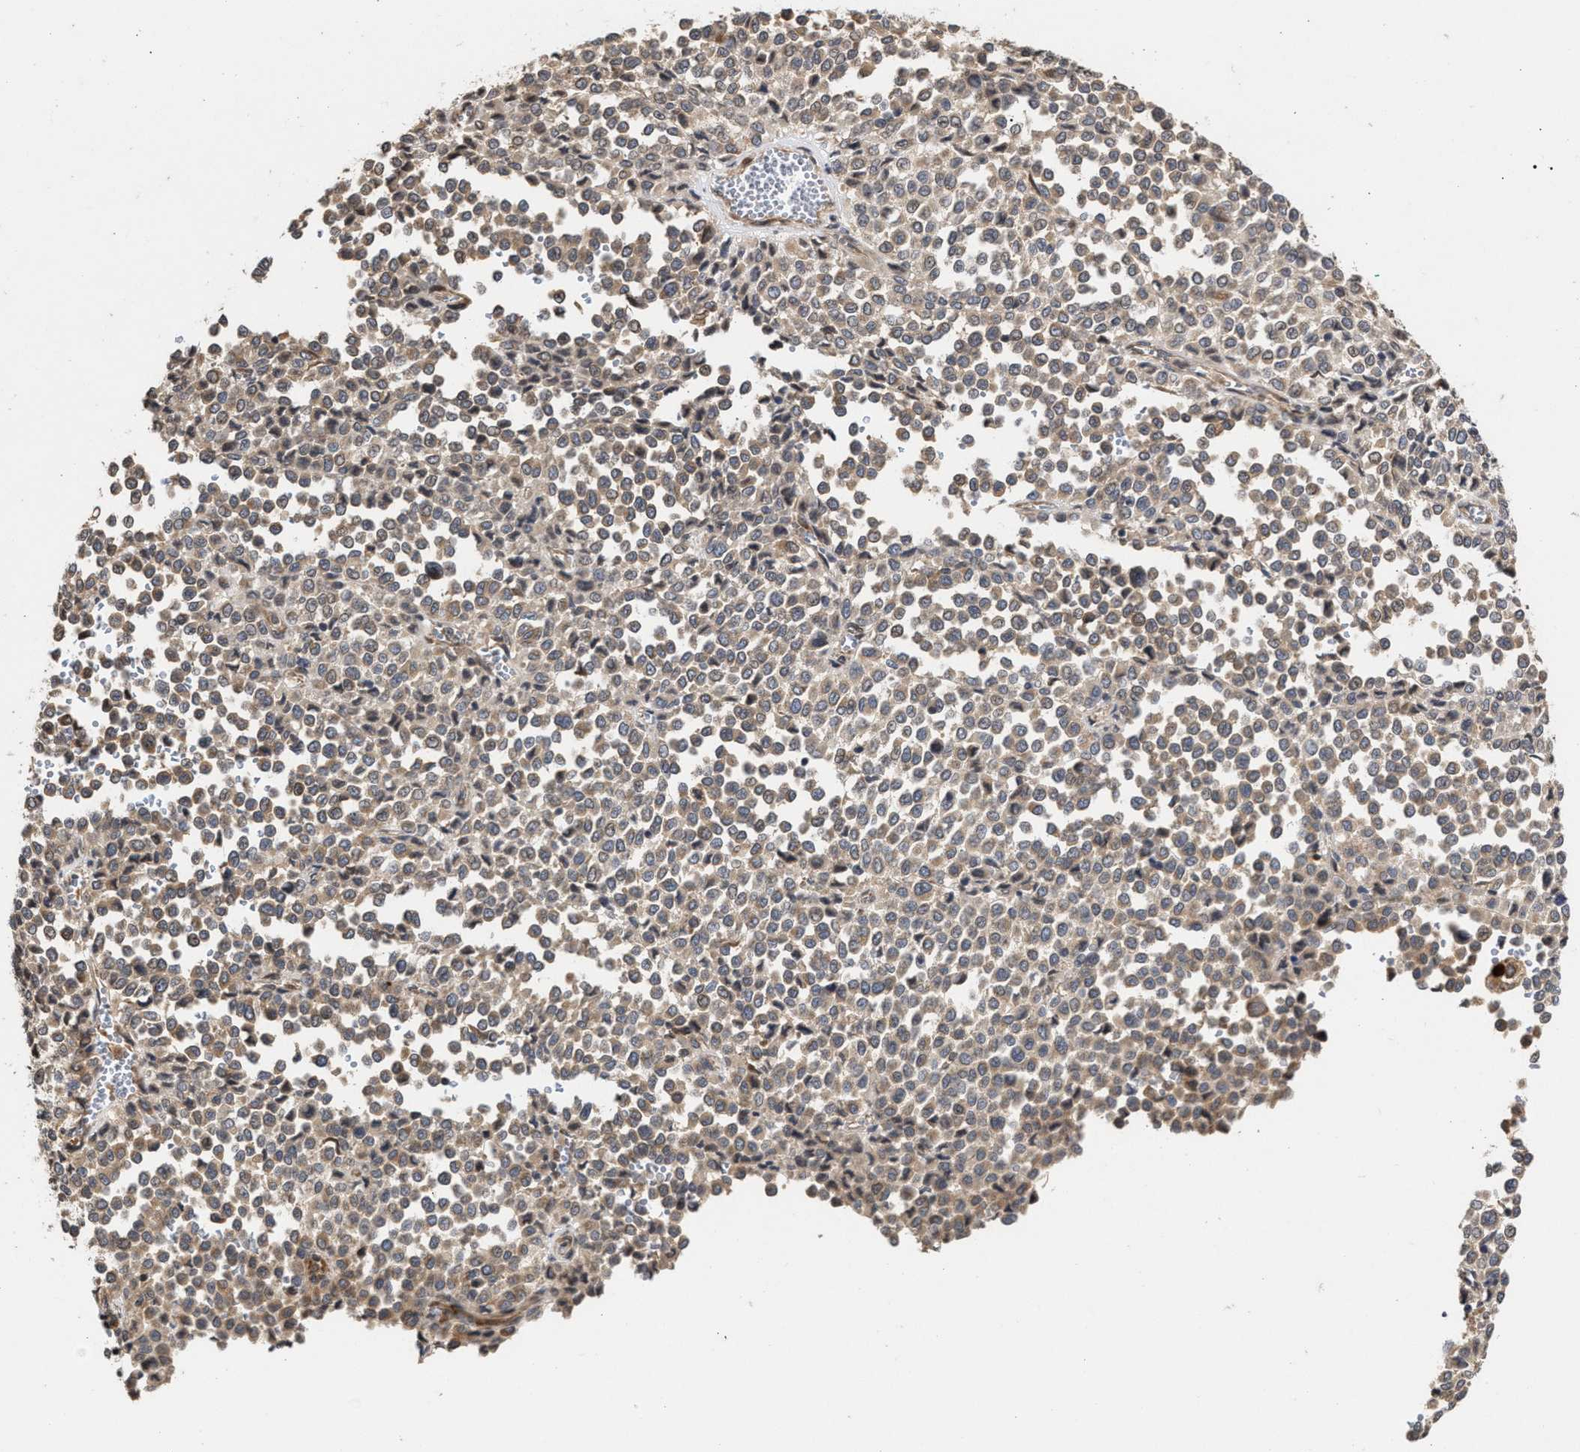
{"staining": {"intensity": "weak", "quantity": ">75%", "location": "cytoplasmic/membranous"}, "tissue": "melanoma", "cell_type": "Tumor cells", "image_type": "cancer", "snomed": [{"axis": "morphology", "description": "Malignant melanoma, Metastatic site"}, {"axis": "topography", "description": "Pancreas"}], "caption": "Weak cytoplasmic/membranous positivity is seen in about >75% of tumor cells in malignant melanoma (metastatic site). Immunohistochemistry stains the protein of interest in brown and the nuclei are stained blue.", "gene": "SAR1A", "patient": {"sex": "female", "age": 30}}